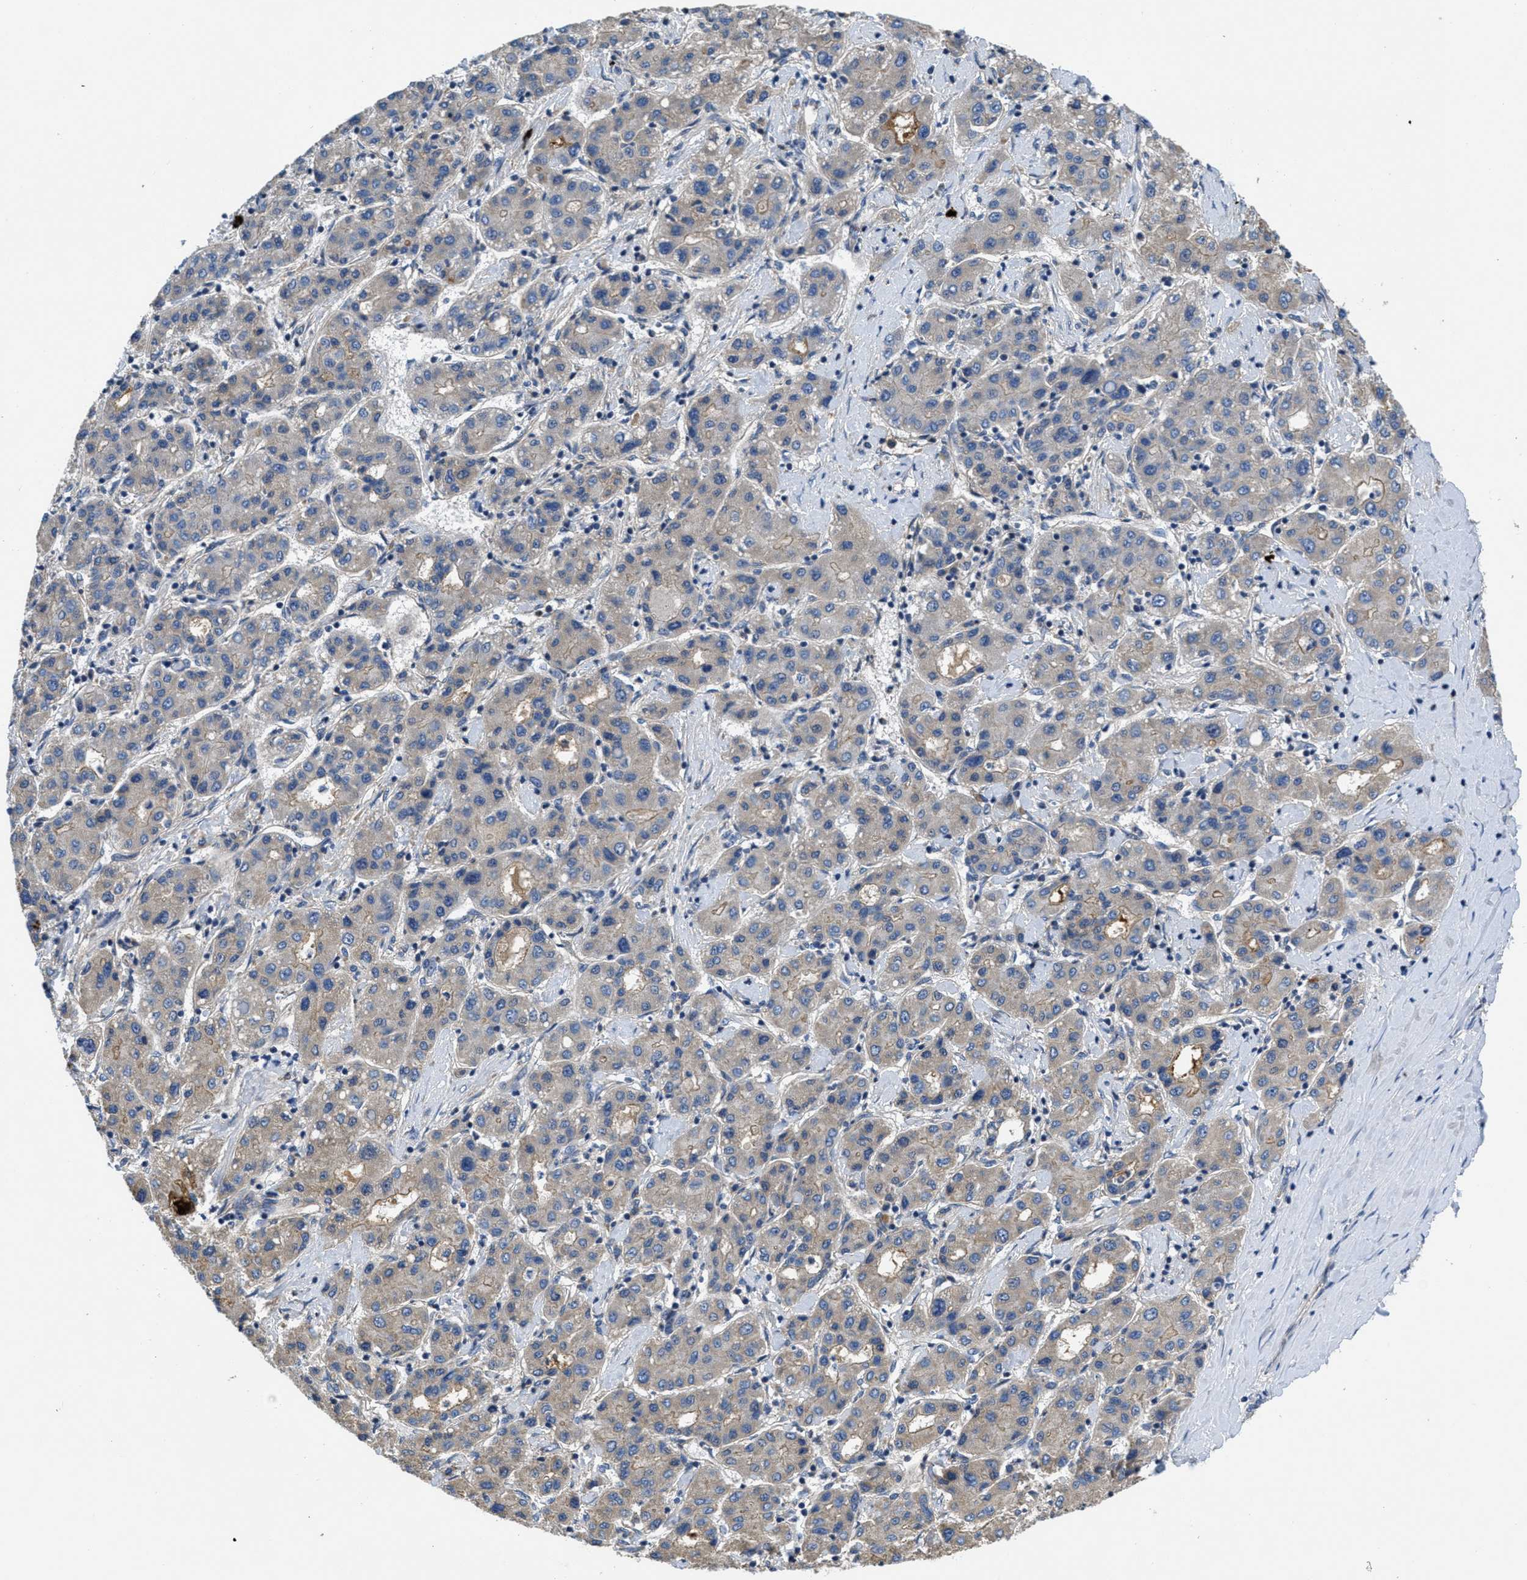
{"staining": {"intensity": "weak", "quantity": "<25%", "location": "cytoplasmic/membranous"}, "tissue": "liver cancer", "cell_type": "Tumor cells", "image_type": "cancer", "snomed": [{"axis": "morphology", "description": "Carcinoma, Hepatocellular, NOS"}, {"axis": "topography", "description": "Liver"}], "caption": "Immunohistochemistry image of human liver cancer stained for a protein (brown), which exhibits no staining in tumor cells.", "gene": "GALK1", "patient": {"sex": "male", "age": 65}}